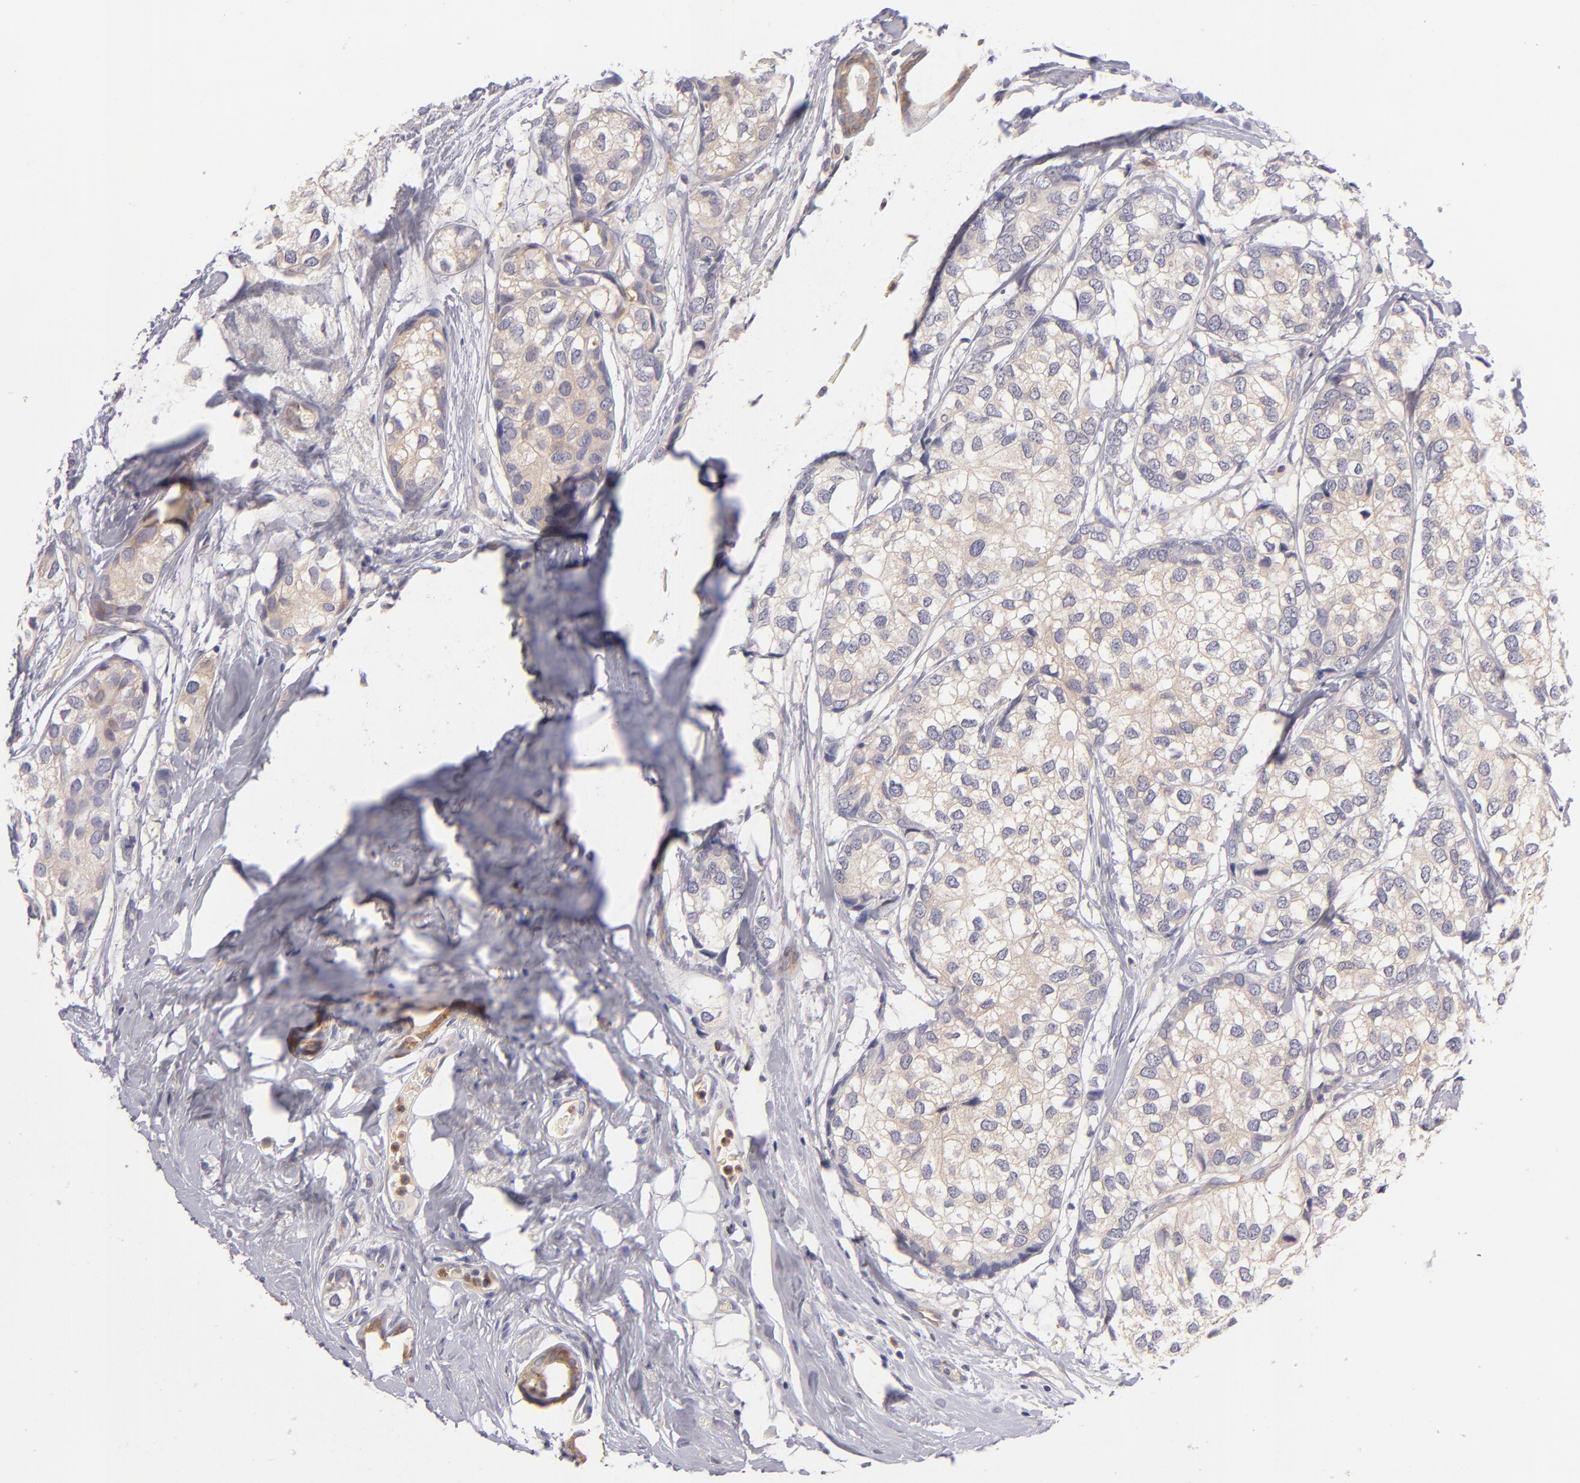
{"staining": {"intensity": "weak", "quantity": ">75%", "location": "none"}, "tissue": "breast cancer", "cell_type": "Tumor cells", "image_type": "cancer", "snomed": [{"axis": "morphology", "description": "Duct carcinoma"}, {"axis": "topography", "description": "Breast"}], "caption": "Weak None positivity for a protein is present in about >75% of tumor cells of intraductal carcinoma (breast) using immunohistochemistry.", "gene": "MMP10", "patient": {"sex": "female", "age": 68}}